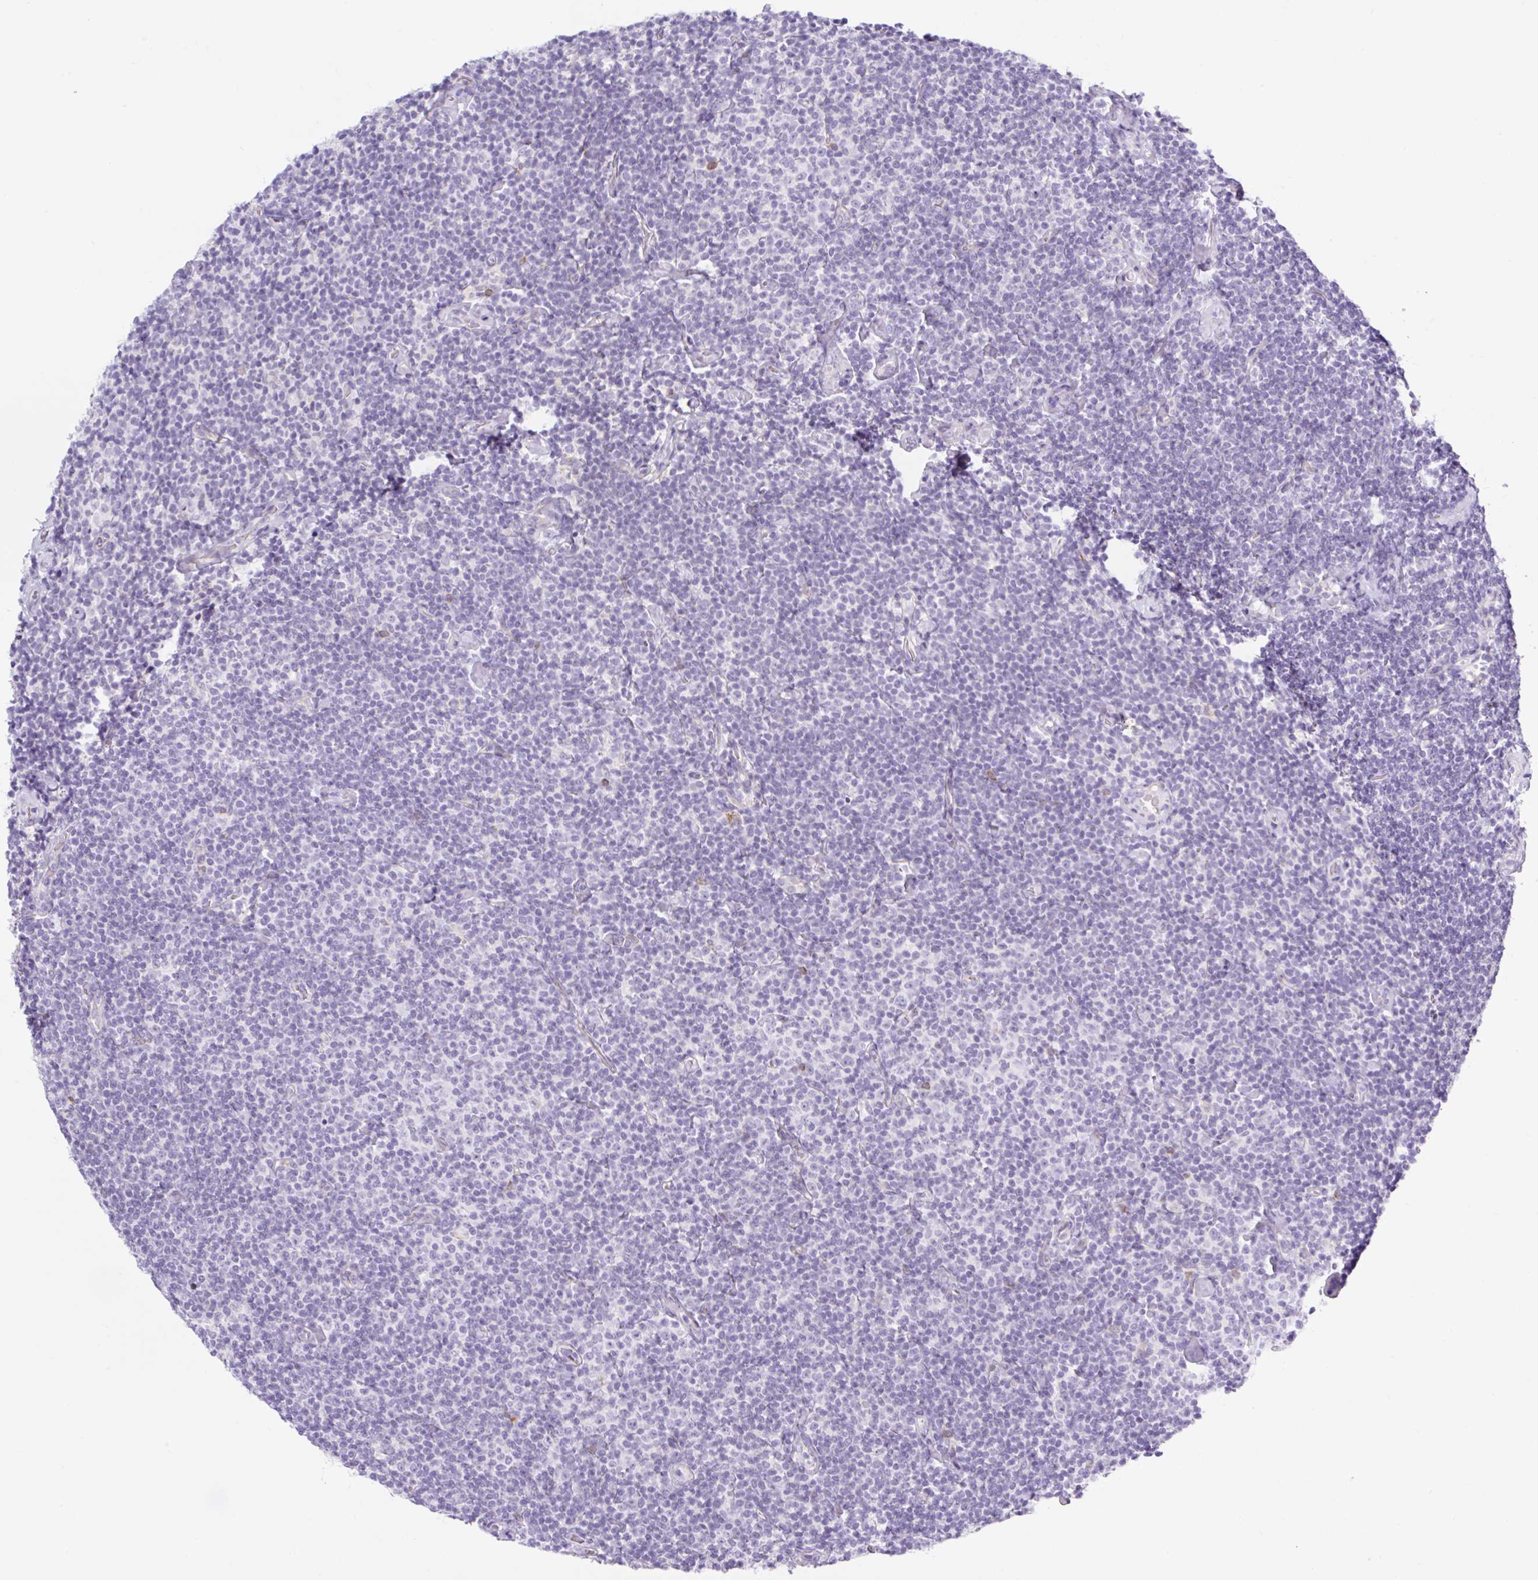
{"staining": {"intensity": "negative", "quantity": "none", "location": "none"}, "tissue": "lymphoma", "cell_type": "Tumor cells", "image_type": "cancer", "snomed": [{"axis": "morphology", "description": "Malignant lymphoma, non-Hodgkin's type, Low grade"}, {"axis": "topography", "description": "Lymph node"}], "caption": "Low-grade malignant lymphoma, non-Hodgkin's type was stained to show a protein in brown. There is no significant positivity in tumor cells.", "gene": "BCAS1", "patient": {"sex": "male", "age": 81}}